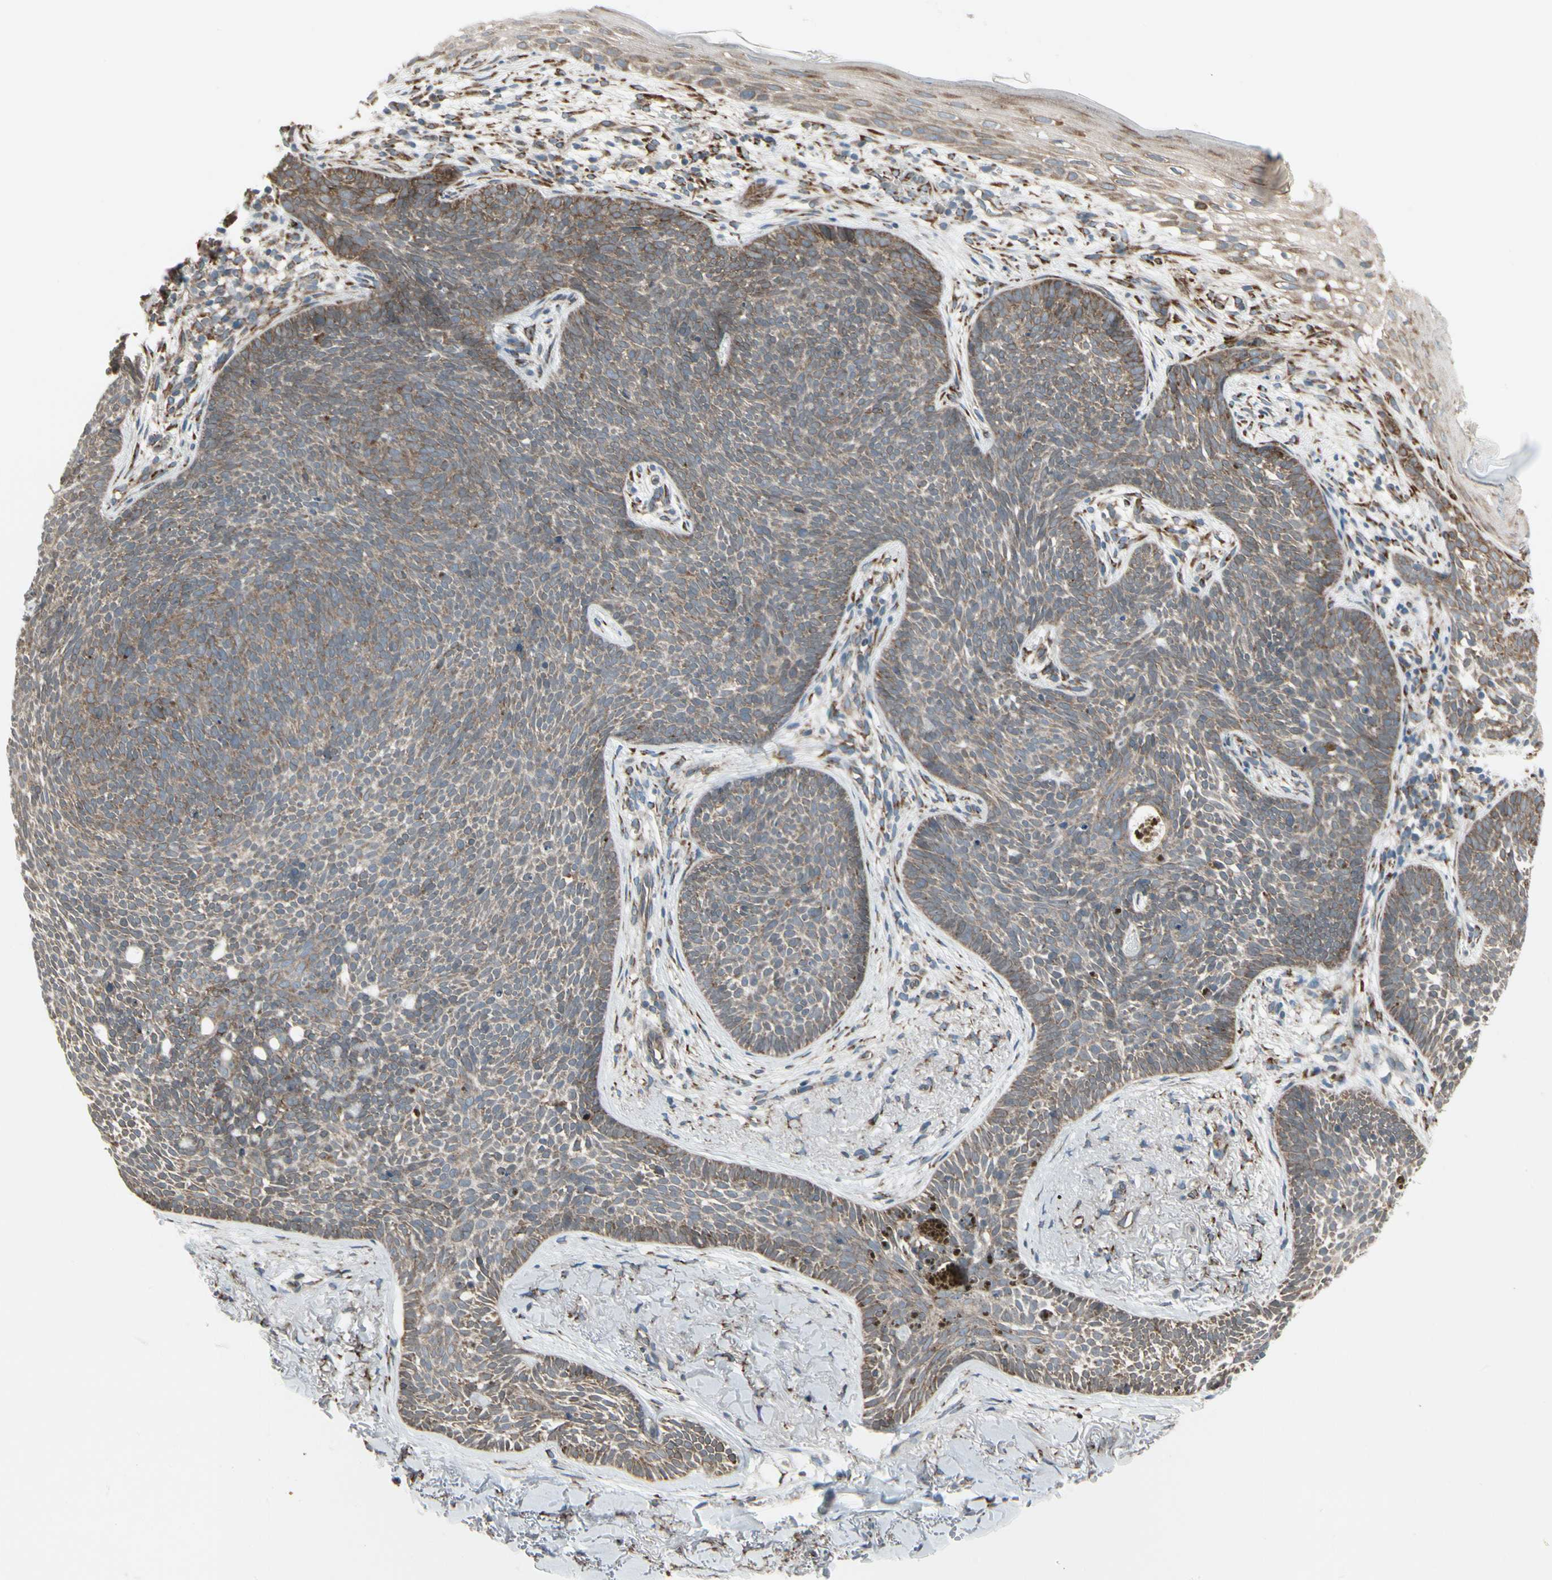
{"staining": {"intensity": "moderate", "quantity": ">75%", "location": "cytoplasmic/membranous"}, "tissue": "skin cancer", "cell_type": "Tumor cells", "image_type": "cancer", "snomed": [{"axis": "morphology", "description": "Basal cell carcinoma"}, {"axis": "topography", "description": "Skin"}], "caption": "The micrograph demonstrates a brown stain indicating the presence of a protein in the cytoplasmic/membranous of tumor cells in basal cell carcinoma (skin).", "gene": "FNDC3A", "patient": {"sex": "female", "age": 70}}